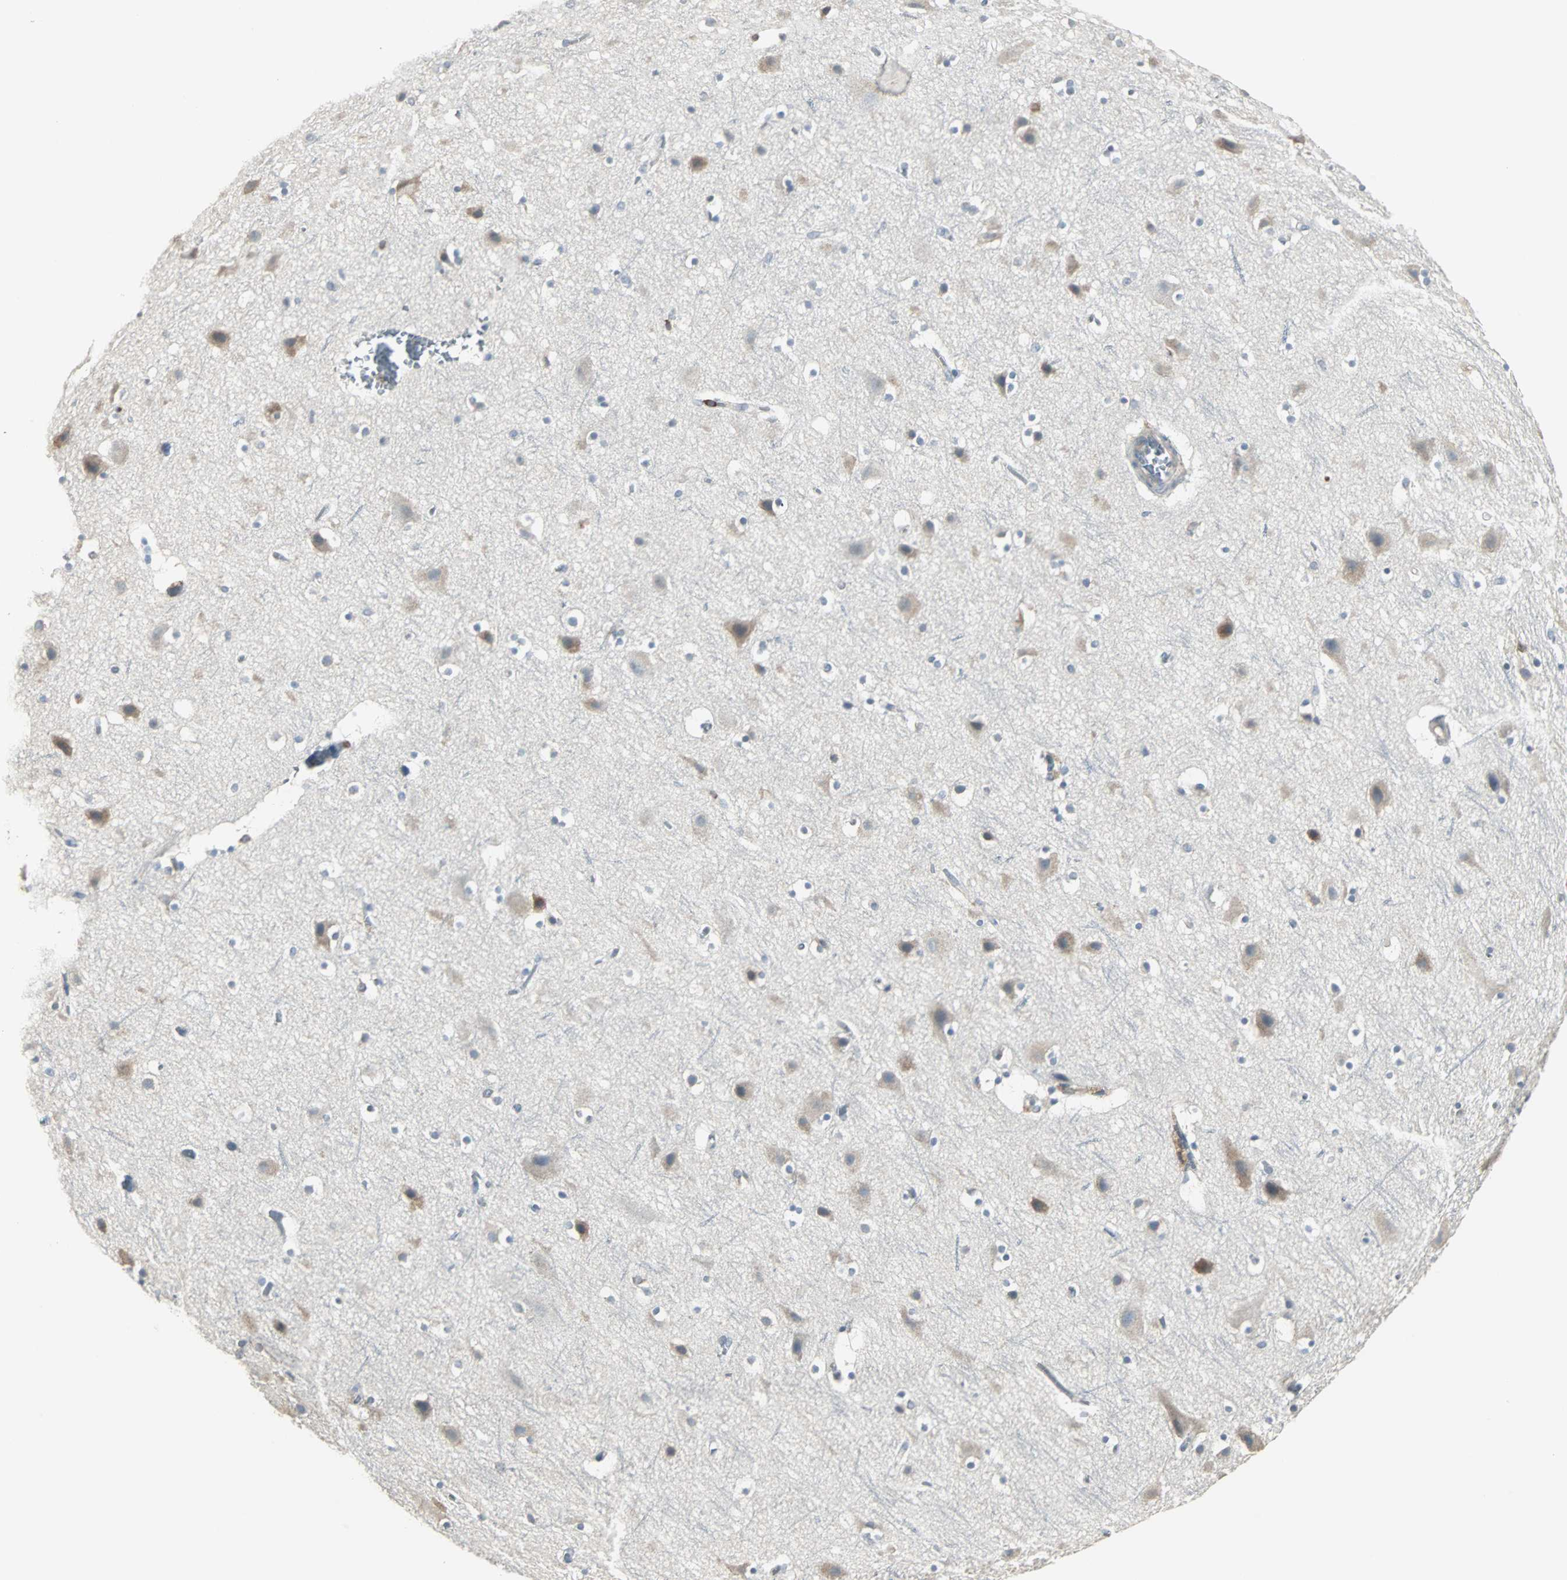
{"staining": {"intensity": "negative", "quantity": "none", "location": "none"}, "tissue": "cerebral cortex", "cell_type": "Endothelial cells", "image_type": "normal", "snomed": [{"axis": "morphology", "description": "Normal tissue, NOS"}, {"axis": "topography", "description": "Cerebral cortex"}], "caption": "Immunohistochemical staining of benign human cerebral cortex displays no significant staining in endothelial cells.", "gene": "LRRFIP1", "patient": {"sex": "male", "age": 45}}